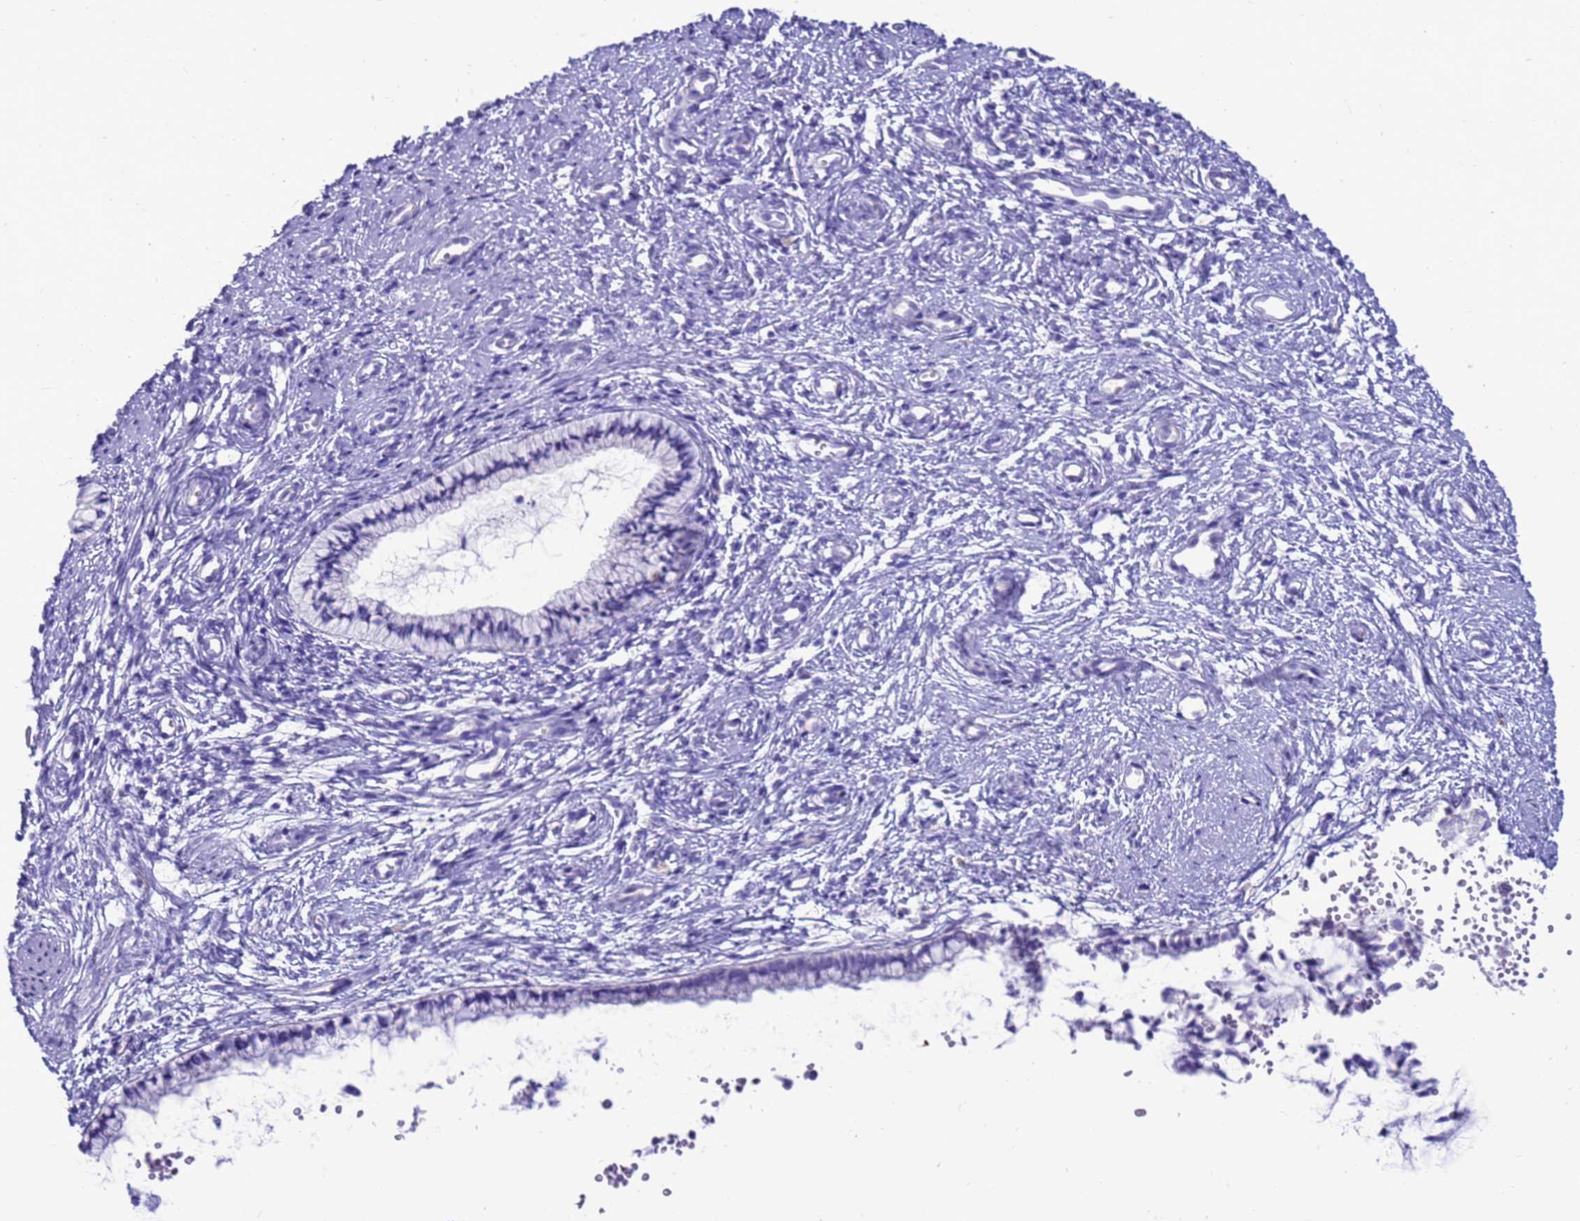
{"staining": {"intensity": "negative", "quantity": "none", "location": "none"}, "tissue": "cervix", "cell_type": "Glandular cells", "image_type": "normal", "snomed": [{"axis": "morphology", "description": "Normal tissue, NOS"}, {"axis": "topography", "description": "Cervix"}], "caption": "Immunohistochemical staining of benign cervix demonstrates no significant positivity in glandular cells. The staining was performed using DAB (3,3'-diaminobenzidine) to visualize the protein expression in brown, while the nuclei were stained in blue with hematoxylin (Magnification: 20x).", "gene": "PDE10A", "patient": {"sex": "female", "age": 57}}